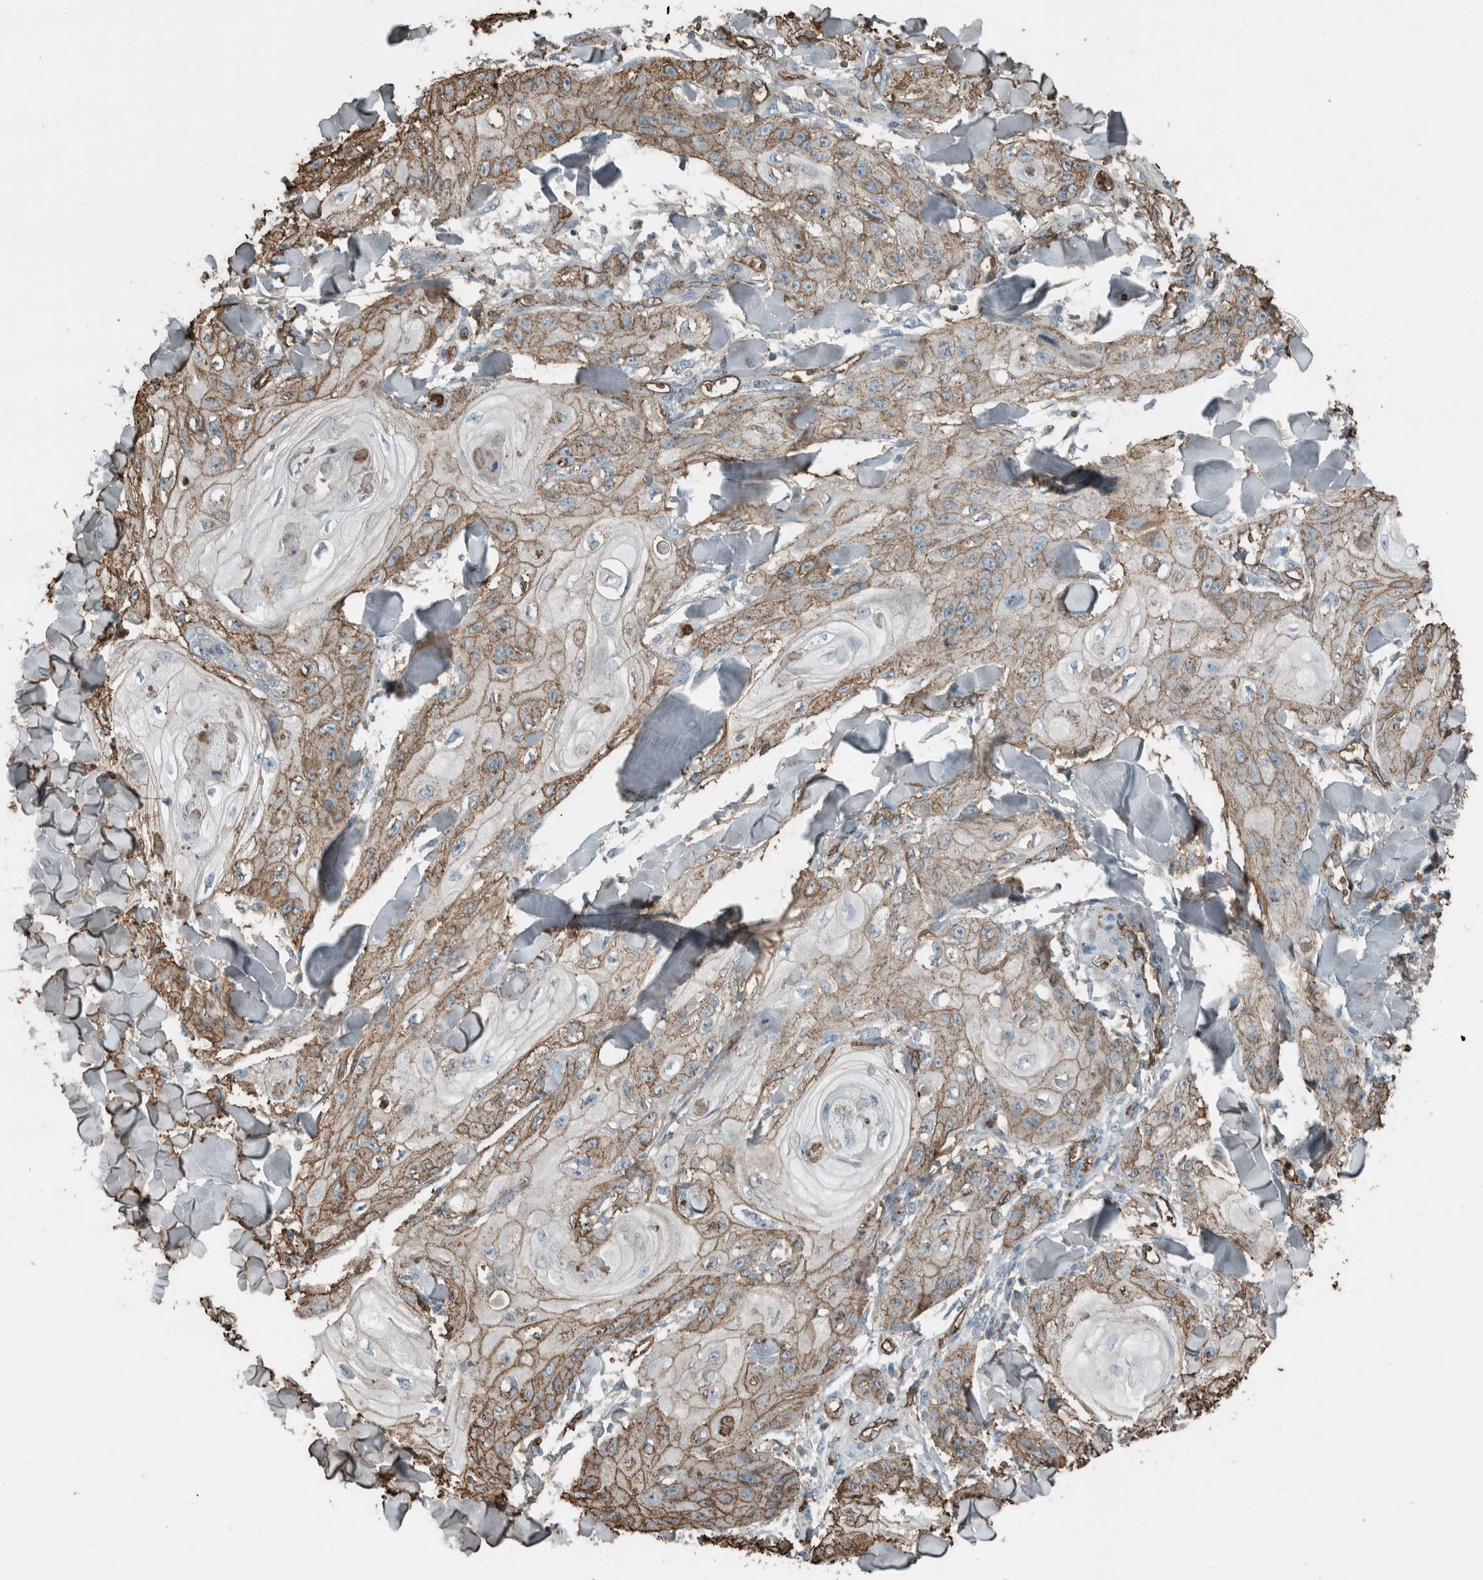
{"staining": {"intensity": "moderate", "quantity": ">75%", "location": "cytoplasmic/membranous"}, "tissue": "skin cancer", "cell_type": "Tumor cells", "image_type": "cancer", "snomed": [{"axis": "morphology", "description": "Squamous cell carcinoma, NOS"}, {"axis": "topography", "description": "Skin"}], "caption": "Skin cancer was stained to show a protein in brown. There is medium levels of moderate cytoplasmic/membranous staining in about >75% of tumor cells. (Brightfield microscopy of DAB IHC at high magnification).", "gene": "LBP", "patient": {"sex": "male", "age": 74}}